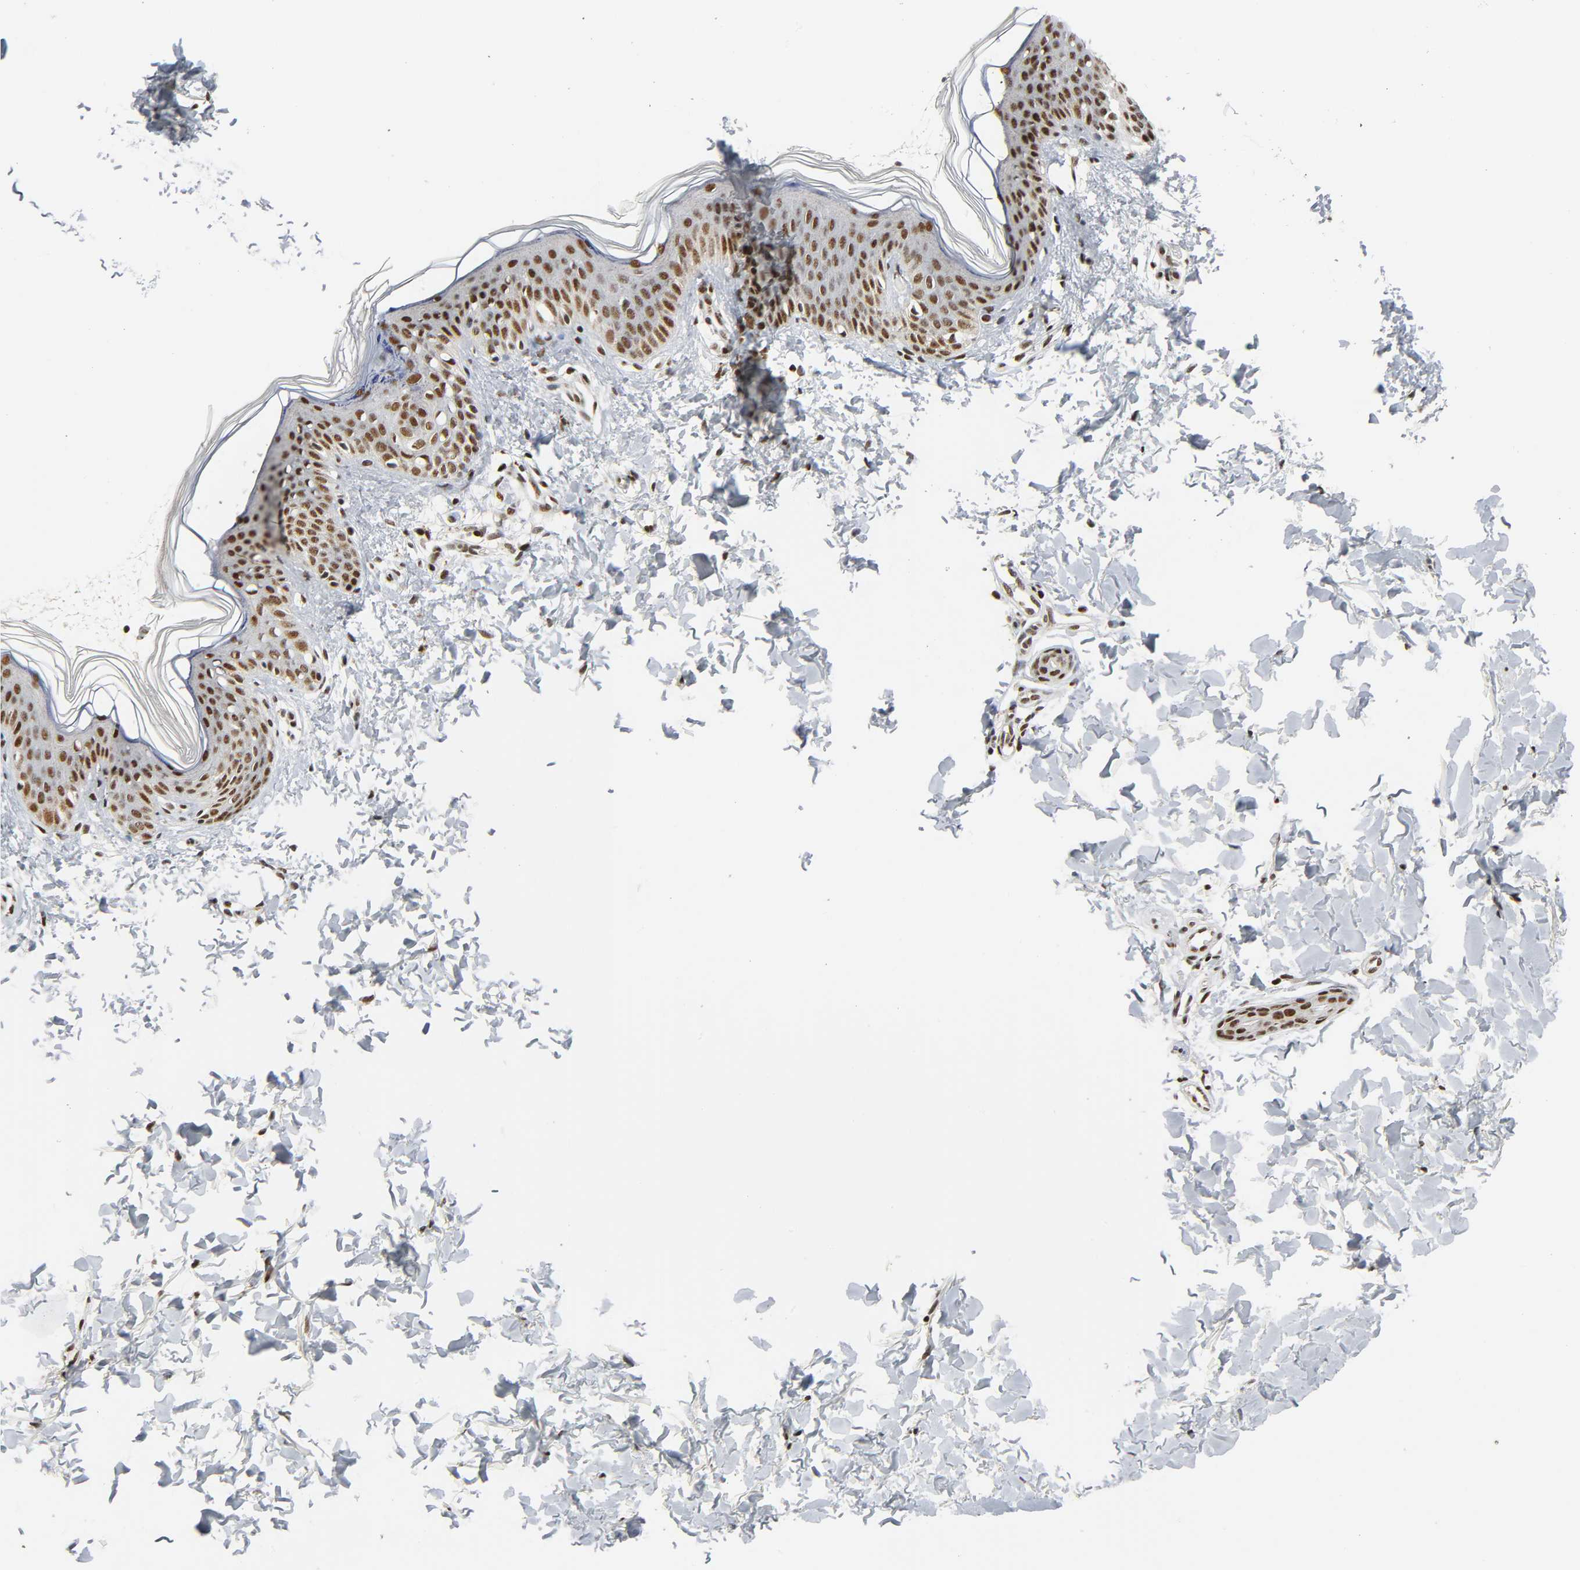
{"staining": {"intensity": "moderate", "quantity": ">75%", "location": "nuclear"}, "tissue": "skin", "cell_type": "Fibroblasts", "image_type": "normal", "snomed": [{"axis": "morphology", "description": "Normal tissue, NOS"}, {"axis": "topography", "description": "Skin"}], "caption": "Human skin stained for a protein (brown) shows moderate nuclear positive staining in about >75% of fibroblasts.", "gene": "CDK9", "patient": {"sex": "female", "age": 4}}